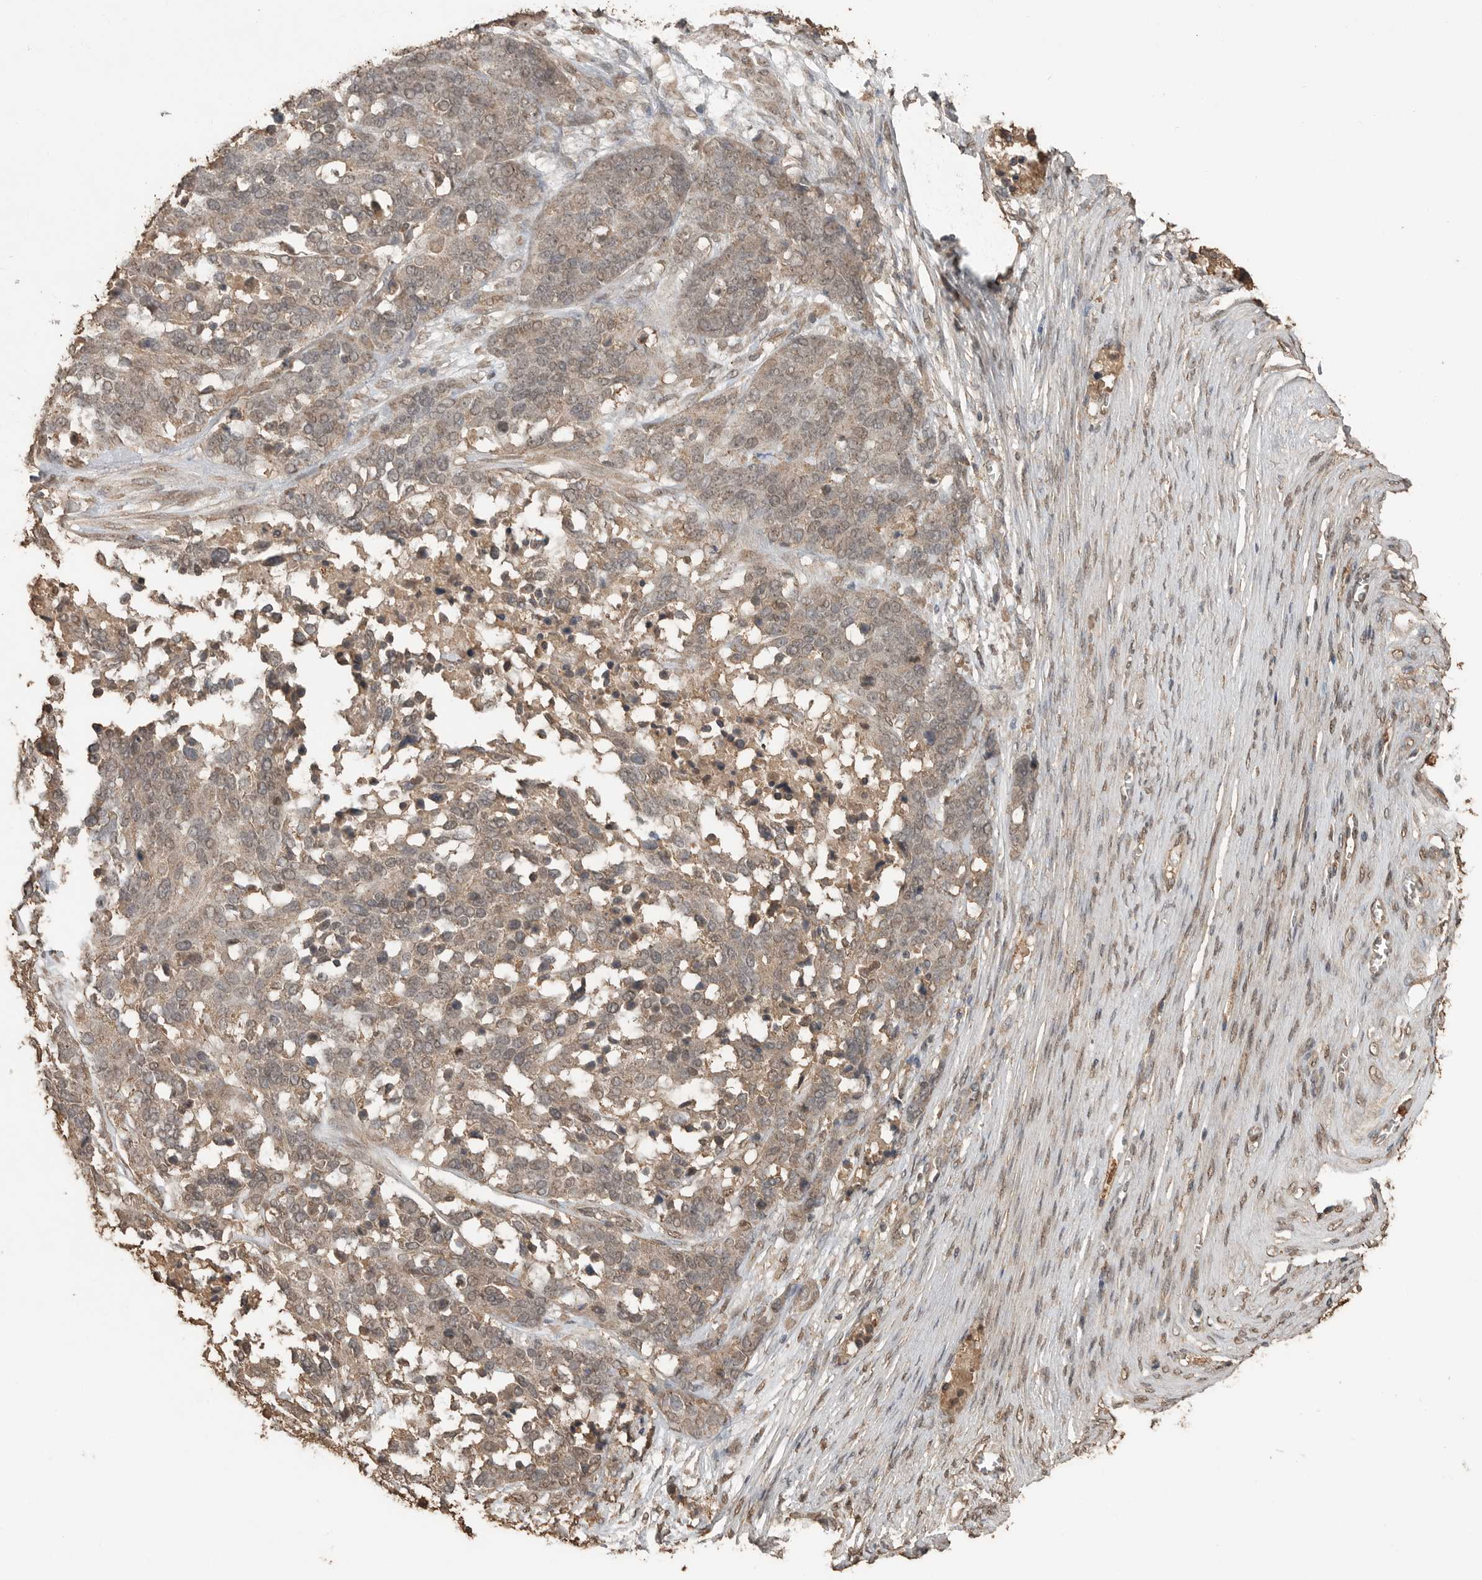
{"staining": {"intensity": "weak", "quantity": ">75%", "location": "cytoplasmic/membranous,nuclear"}, "tissue": "ovarian cancer", "cell_type": "Tumor cells", "image_type": "cancer", "snomed": [{"axis": "morphology", "description": "Cystadenocarcinoma, serous, NOS"}, {"axis": "topography", "description": "Ovary"}], "caption": "Ovarian serous cystadenocarcinoma was stained to show a protein in brown. There is low levels of weak cytoplasmic/membranous and nuclear expression in approximately >75% of tumor cells.", "gene": "BLZF1", "patient": {"sex": "female", "age": 44}}